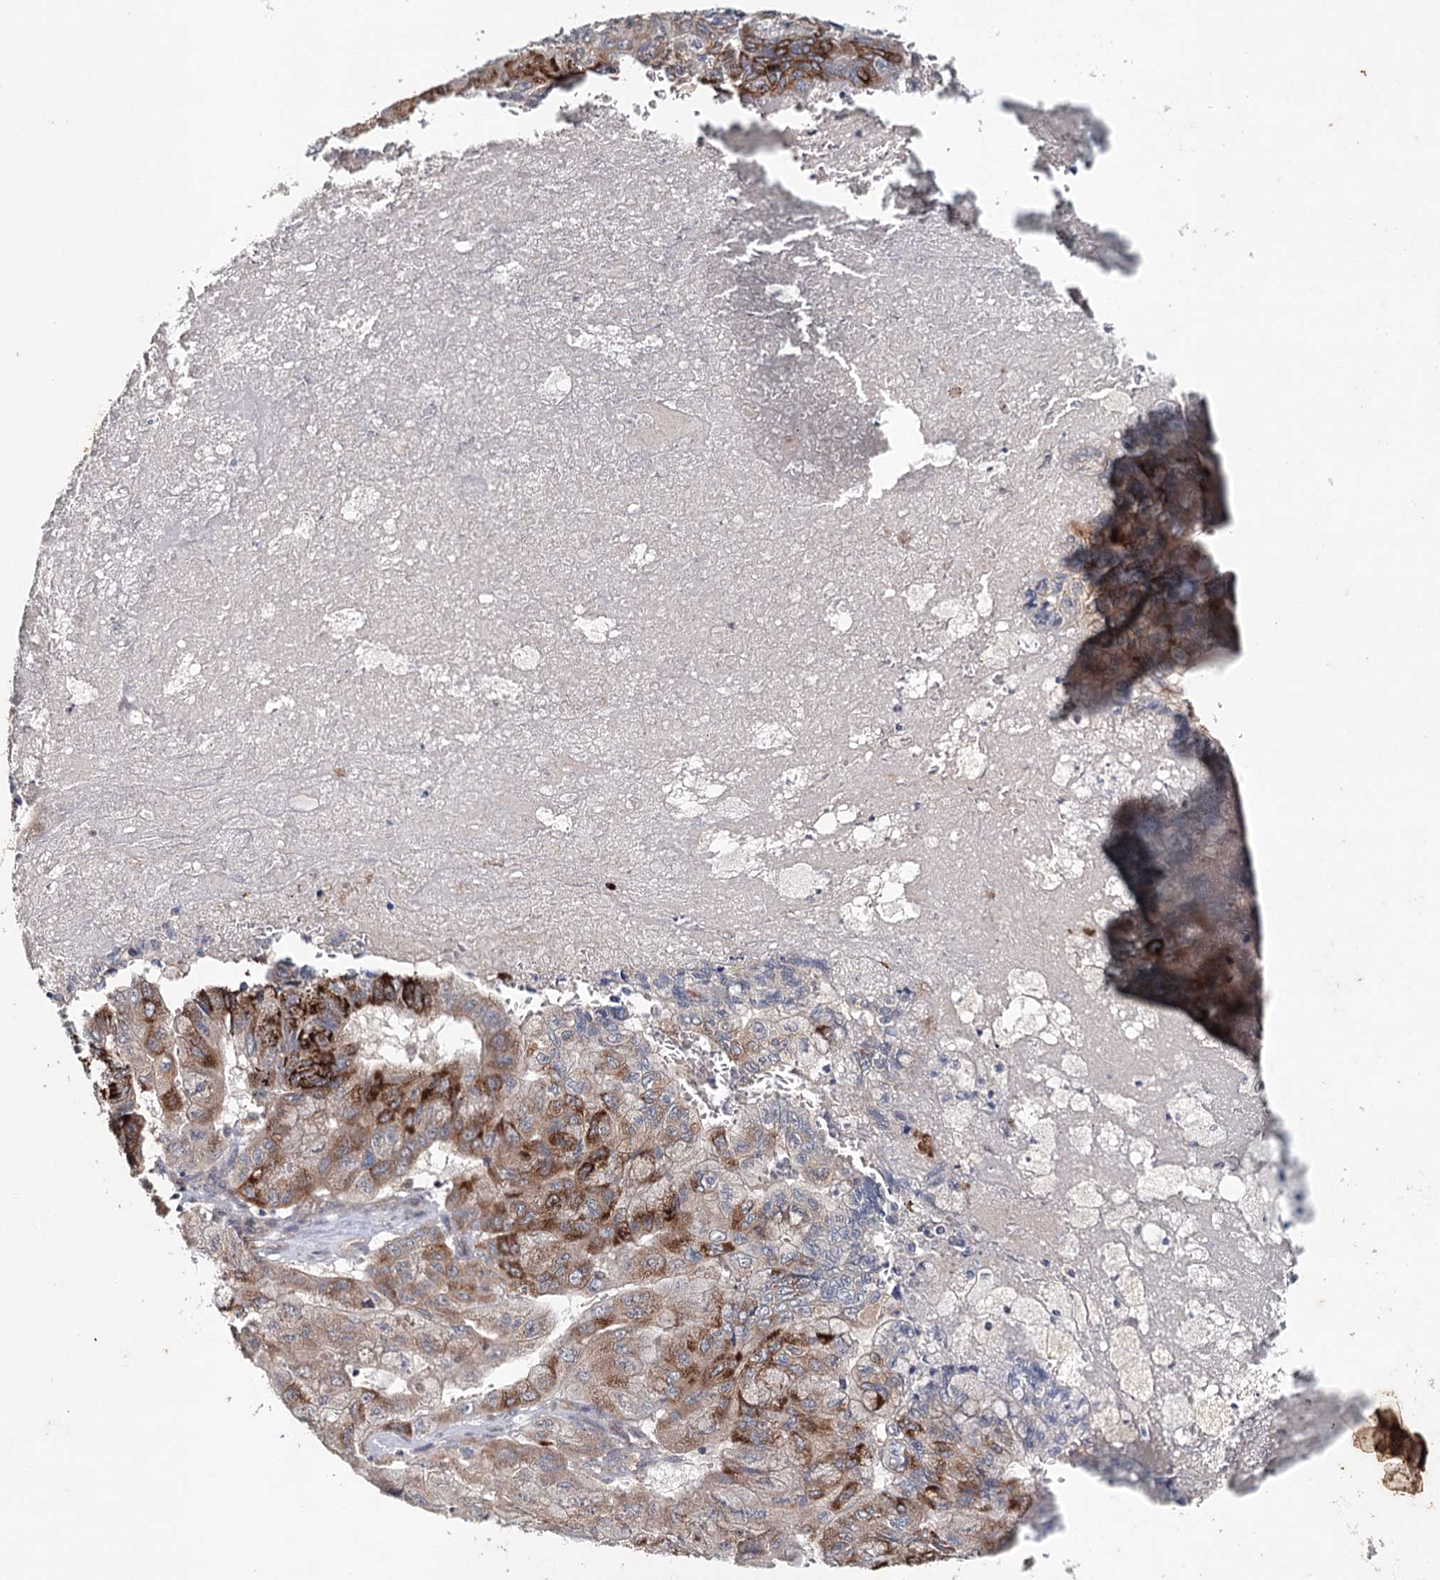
{"staining": {"intensity": "moderate", "quantity": ">75%", "location": "cytoplasmic/membranous"}, "tissue": "pancreatic cancer", "cell_type": "Tumor cells", "image_type": "cancer", "snomed": [{"axis": "morphology", "description": "Adenocarcinoma, NOS"}, {"axis": "topography", "description": "Pancreas"}], "caption": "A histopathology image of pancreatic cancer stained for a protein demonstrates moderate cytoplasmic/membranous brown staining in tumor cells.", "gene": "SYNPO", "patient": {"sex": "male", "age": 51}}